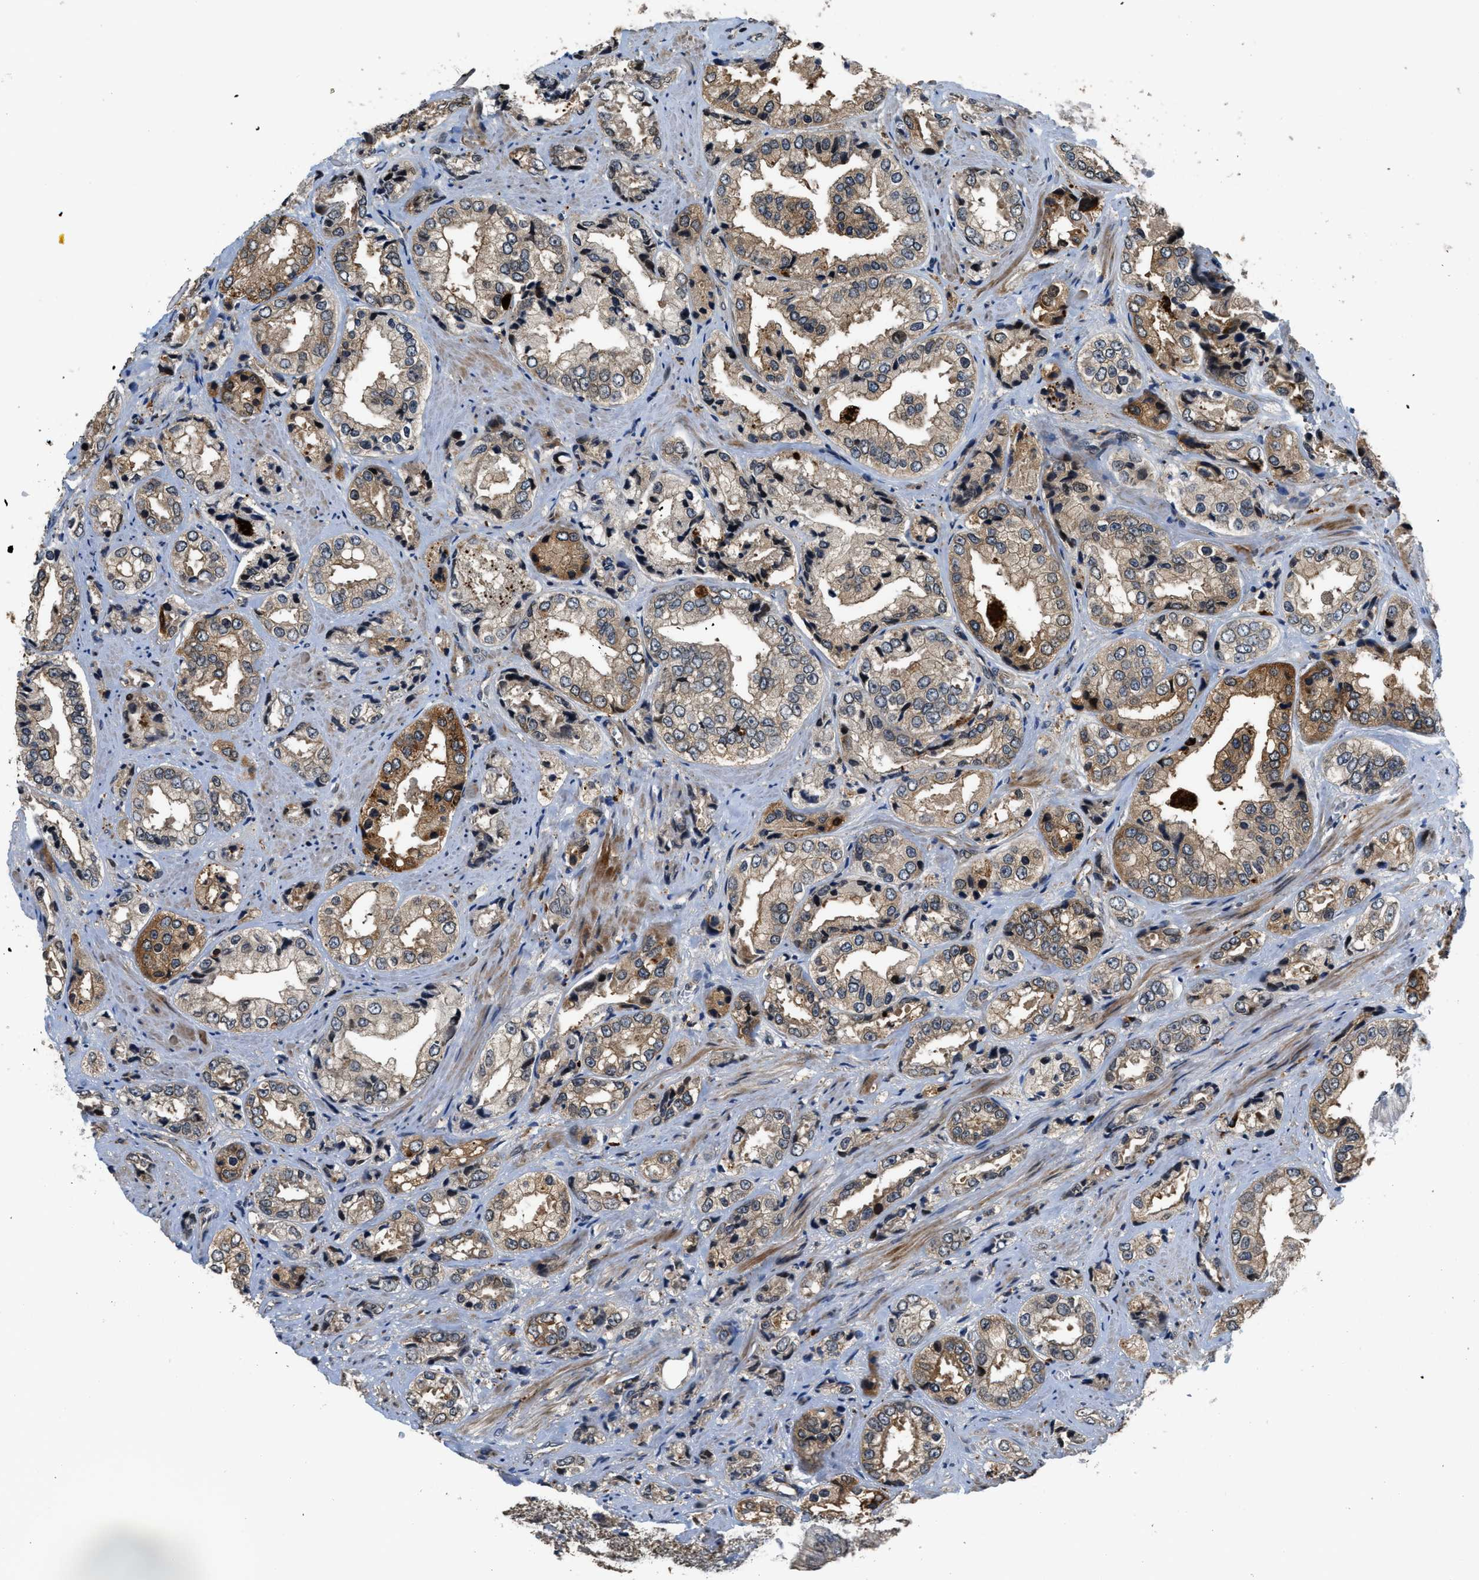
{"staining": {"intensity": "moderate", "quantity": "25%-75%", "location": "cytoplasmic/membranous"}, "tissue": "prostate cancer", "cell_type": "Tumor cells", "image_type": "cancer", "snomed": [{"axis": "morphology", "description": "Adenocarcinoma, High grade"}, {"axis": "topography", "description": "Prostate"}], "caption": "This is an image of immunohistochemistry staining of prostate cancer (high-grade adenocarcinoma), which shows moderate expression in the cytoplasmic/membranous of tumor cells.", "gene": "CTBS", "patient": {"sex": "male", "age": 61}}